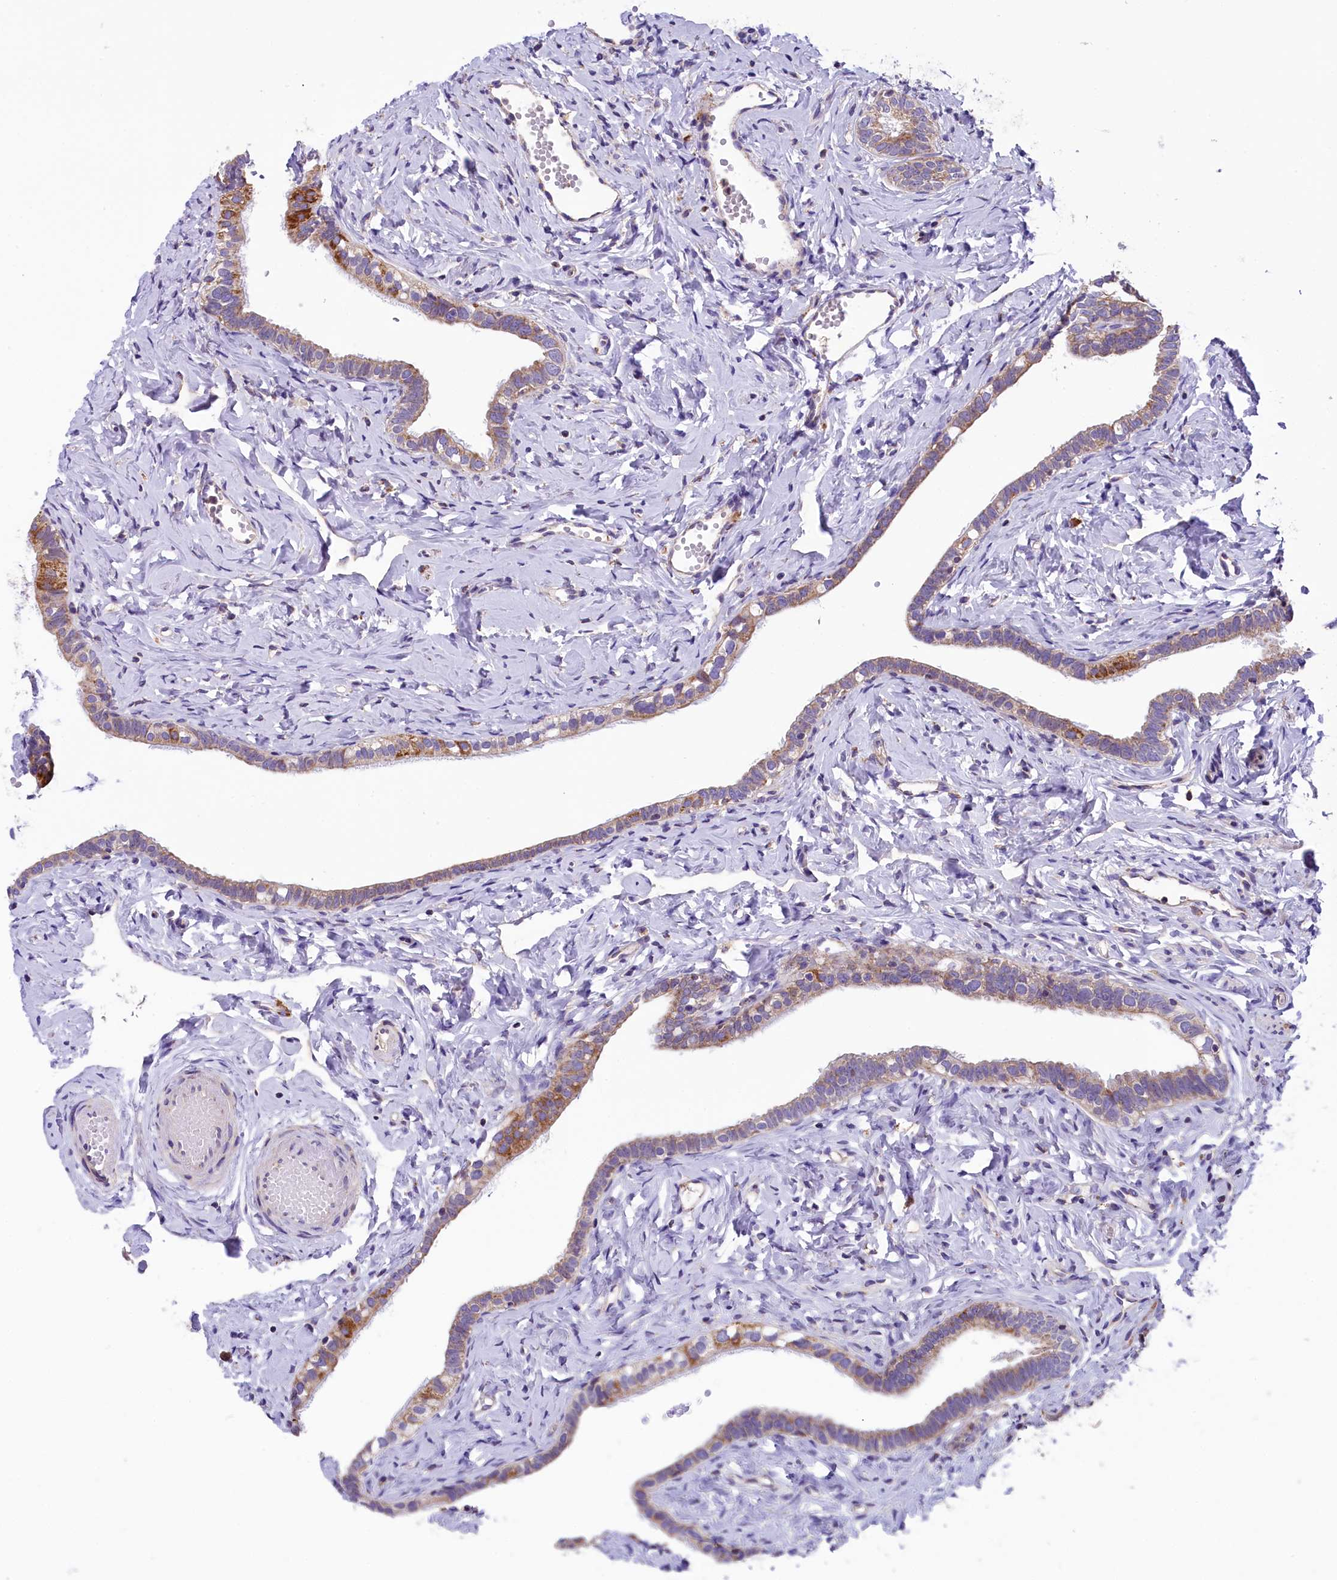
{"staining": {"intensity": "moderate", "quantity": ">75%", "location": "cytoplasmic/membranous"}, "tissue": "fallopian tube", "cell_type": "Glandular cells", "image_type": "normal", "snomed": [{"axis": "morphology", "description": "Normal tissue, NOS"}, {"axis": "topography", "description": "Fallopian tube"}], "caption": "Normal fallopian tube displays moderate cytoplasmic/membranous staining in approximately >75% of glandular cells.", "gene": "DNAJB9", "patient": {"sex": "female", "age": 66}}